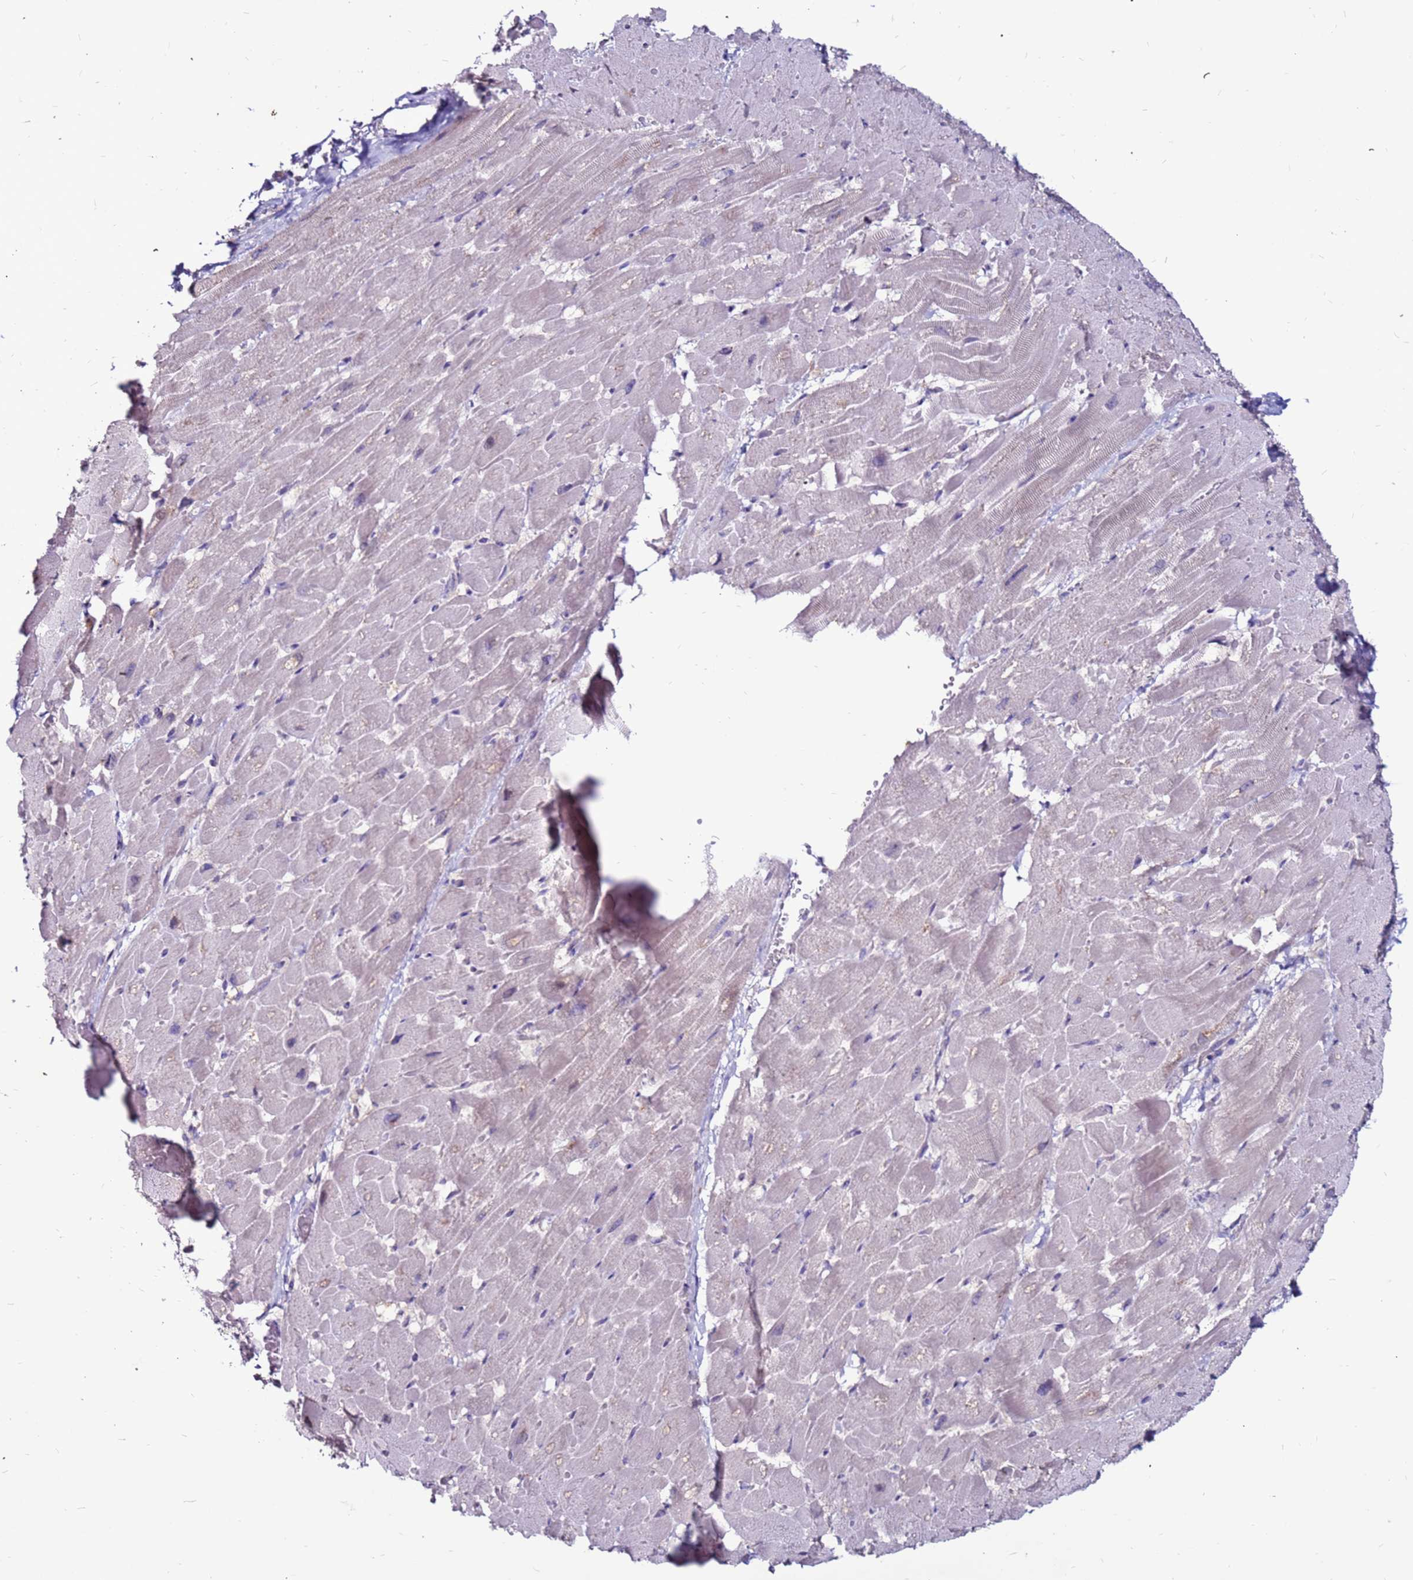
{"staining": {"intensity": "moderate", "quantity": "<25%", "location": "cytoplasmic/membranous"}, "tissue": "heart muscle", "cell_type": "Cardiomyocytes", "image_type": "normal", "snomed": [{"axis": "morphology", "description": "Normal tissue, NOS"}, {"axis": "topography", "description": "Heart"}], "caption": "Protein expression analysis of unremarkable heart muscle demonstrates moderate cytoplasmic/membranous expression in about <25% of cardiomyocytes.", "gene": "SLC44A3", "patient": {"sex": "male", "age": 37}}